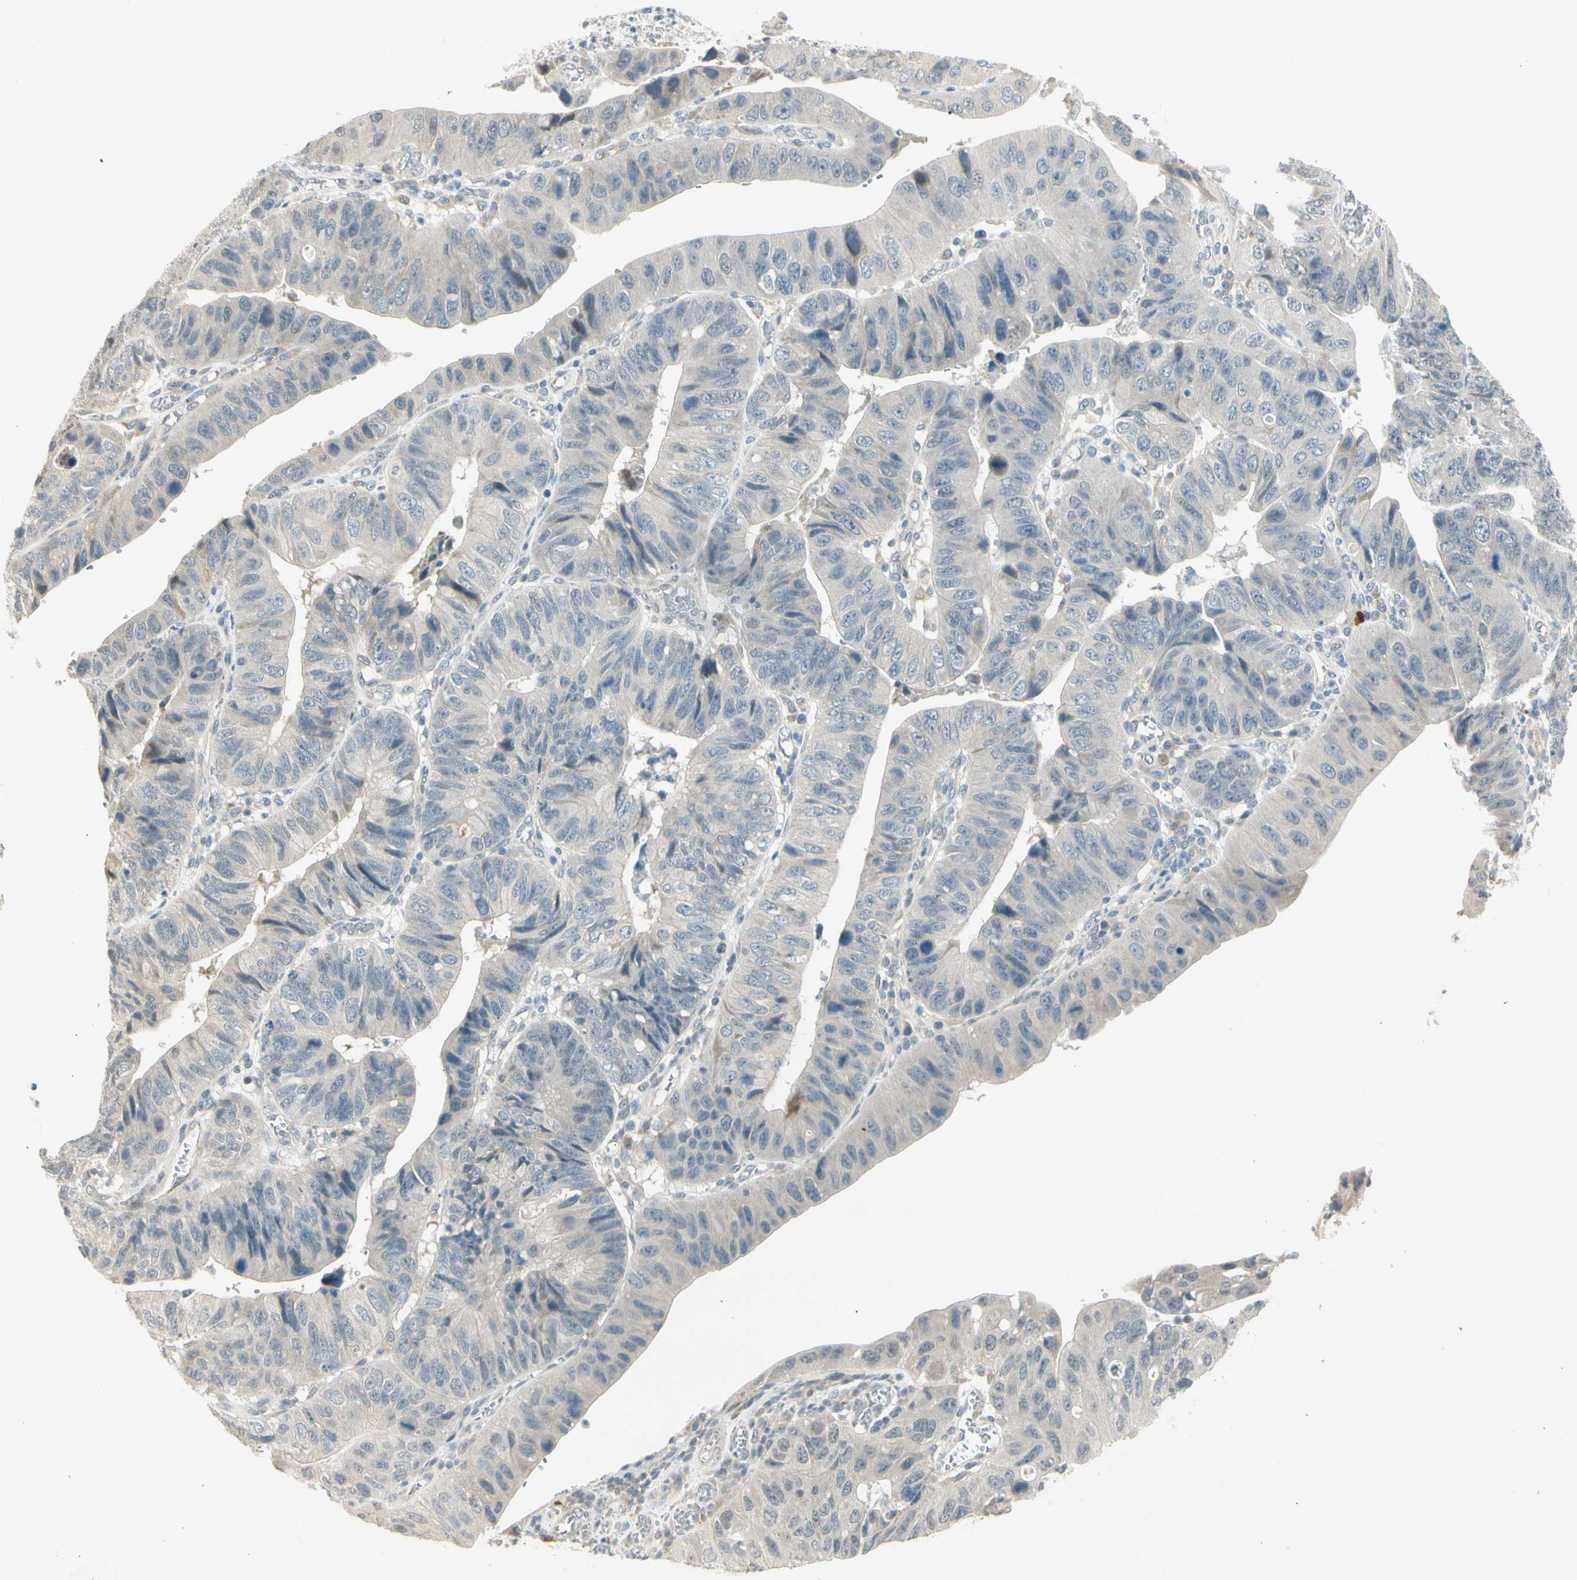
{"staining": {"intensity": "negative", "quantity": "none", "location": "none"}, "tissue": "stomach cancer", "cell_type": "Tumor cells", "image_type": "cancer", "snomed": [{"axis": "morphology", "description": "Adenocarcinoma, NOS"}, {"axis": "topography", "description": "Stomach"}], "caption": "Immunohistochemistry (IHC) of adenocarcinoma (stomach) displays no positivity in tumor cells. Nuclei are stained in blue.", "gene": "PCDHB15", "patient": {"sex": "male", "age": 59}}